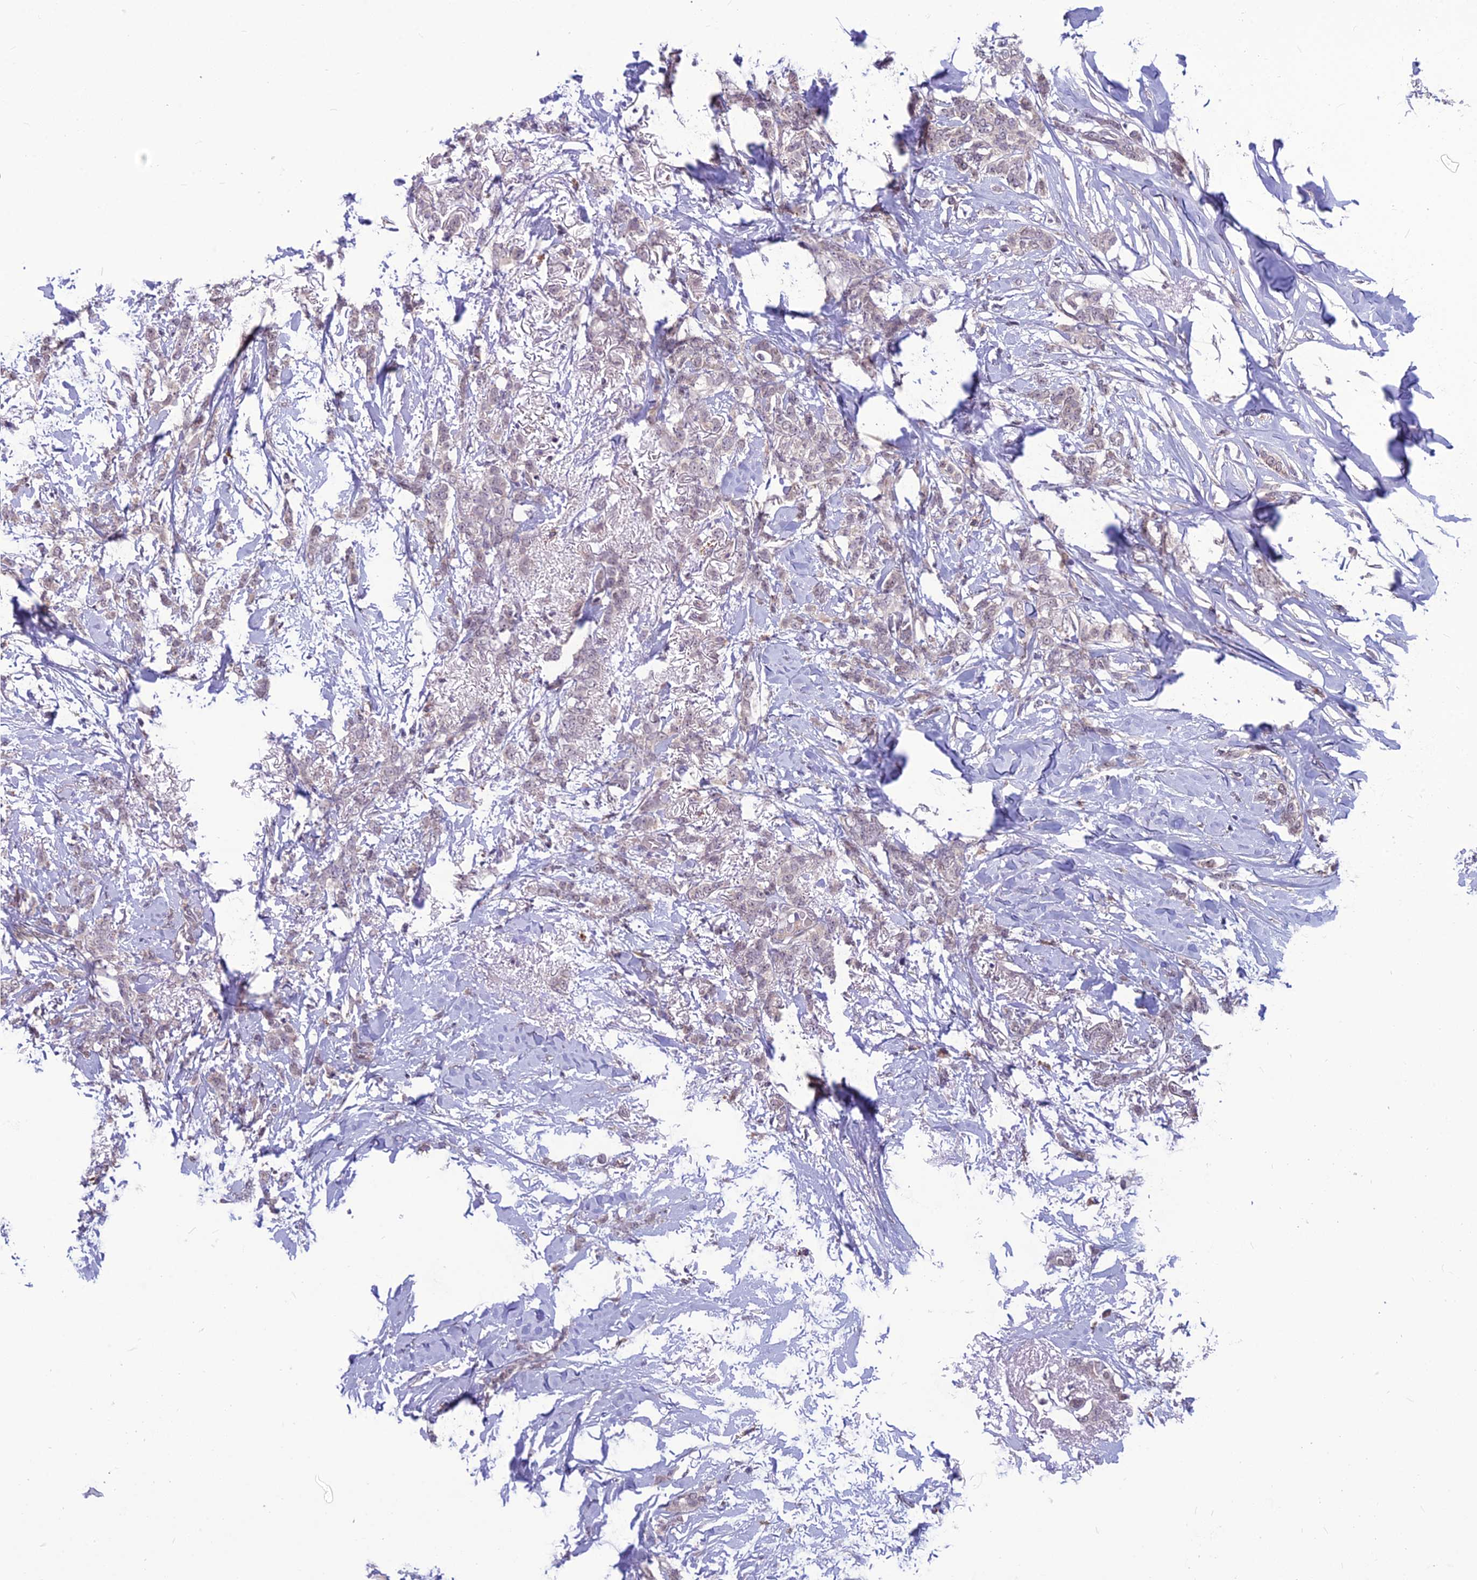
{"staining": {"intensity": "weak", "quantity": "<25%", "location": "cytoplasmic/membranous"}, "tissue": "breast cancer", "cell_type": "Tumor cells", "image_type": "cancer", "snomed": [{"axis": "morphology", "description": "Duct carcinoma"}, {"axis": "topography", "description": "Breast"}], "caption": "DAB immunohistochemical staining of breast cancer demonstrates no significant expression in tumor cells.", "gene": "FBRS", "patient": {"sex": "female", "age": 72}}